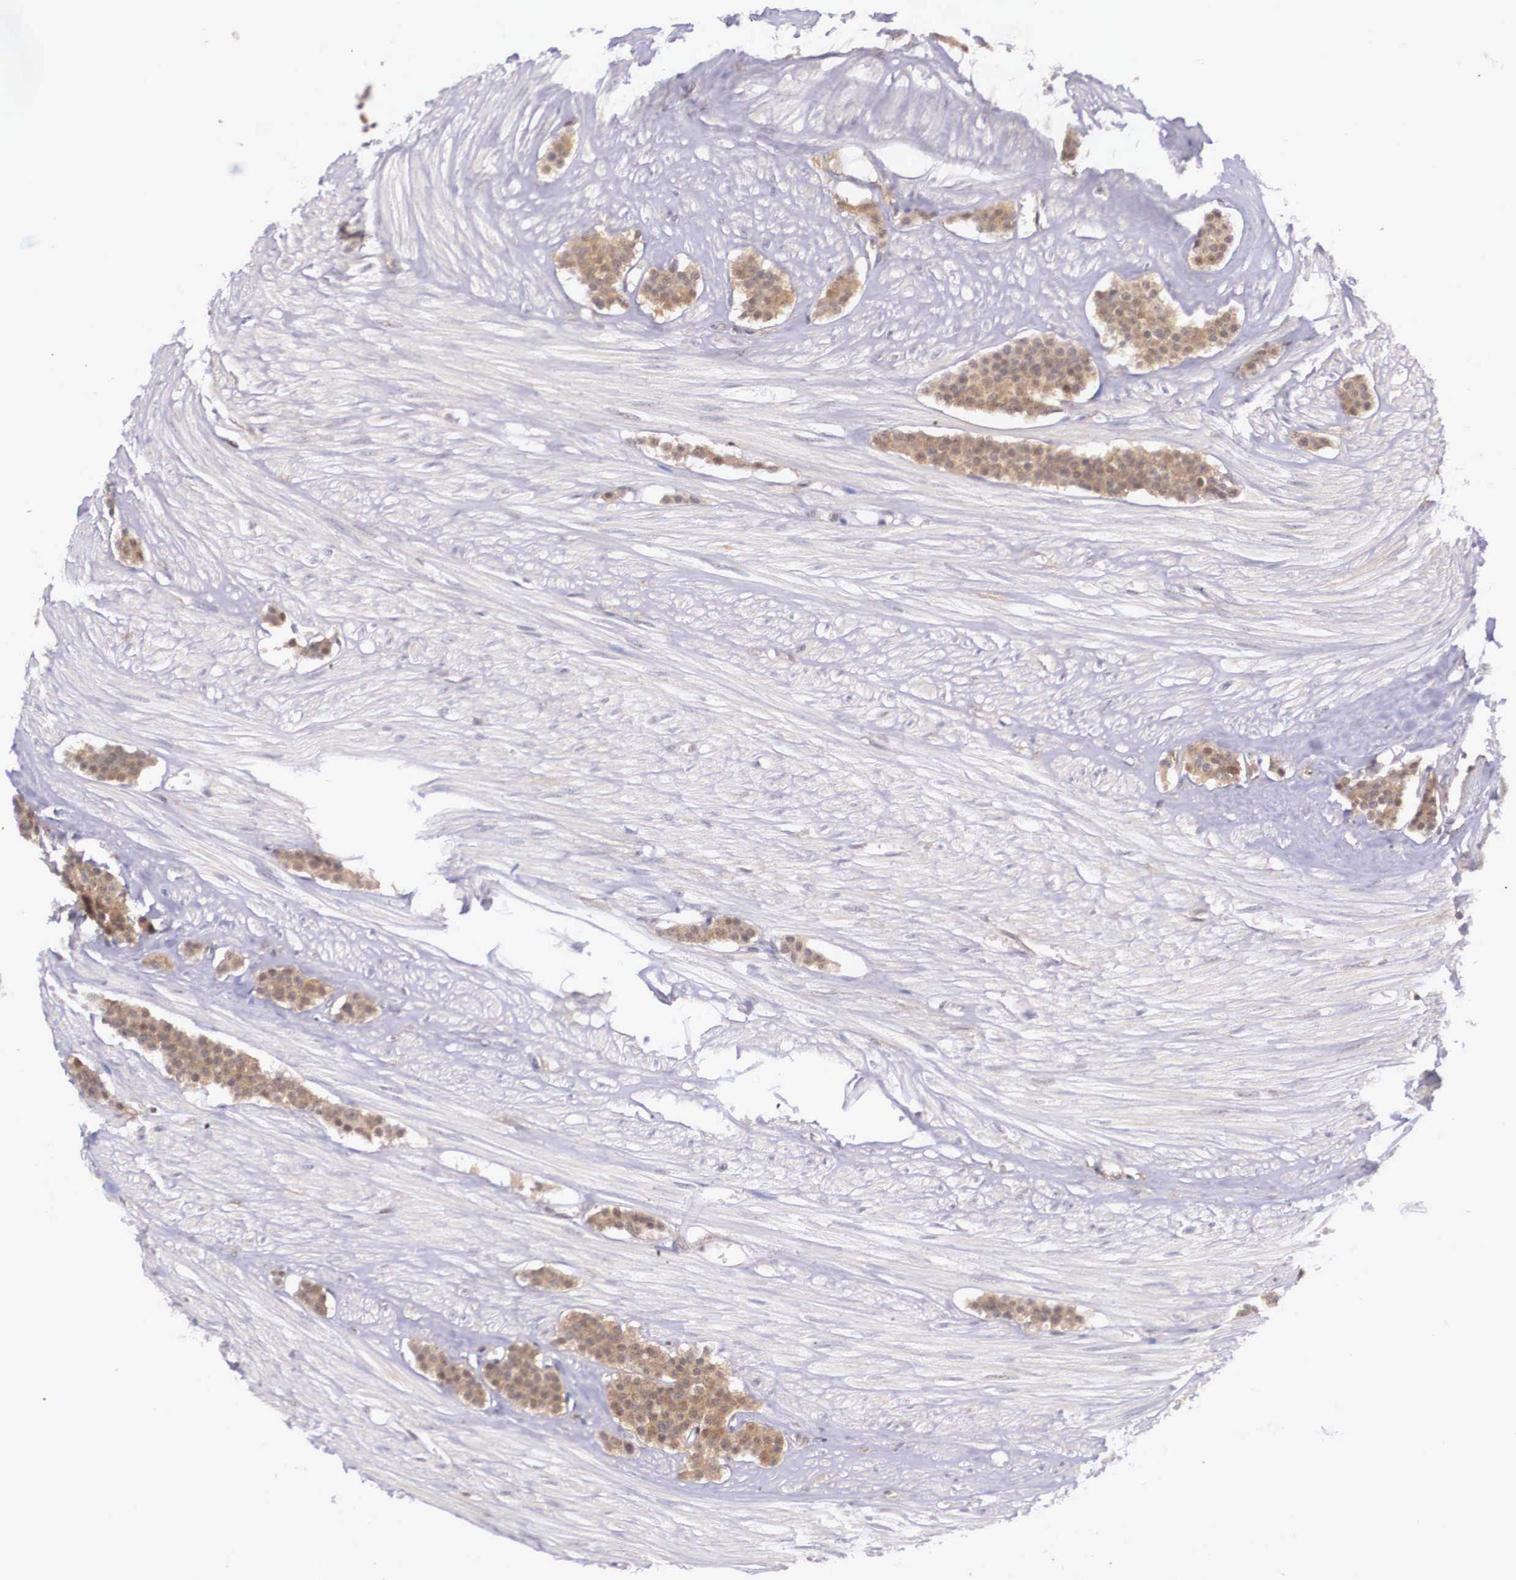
{"staining": {"intensity": "moderate", "quantity": ">75%", "location": "cytoplasmic/membranous"}, "tissue": "carcinoid", "cell_type": "Tumor cells", "image_type": "cancer", "snomed": [{"axis": "morphology", "description": "Carcinoid, malignant, NOS"}, {"axis": "topography", "description": "Small intestine"}], "caption": "The micrograph exhibits staining of carcinoid, revealing moderate cytoplasmic/membranous protein staining (brown color) within tumor cells.", "gene": "IGBP1", "patient": {"sex": "male", "age": 60}}